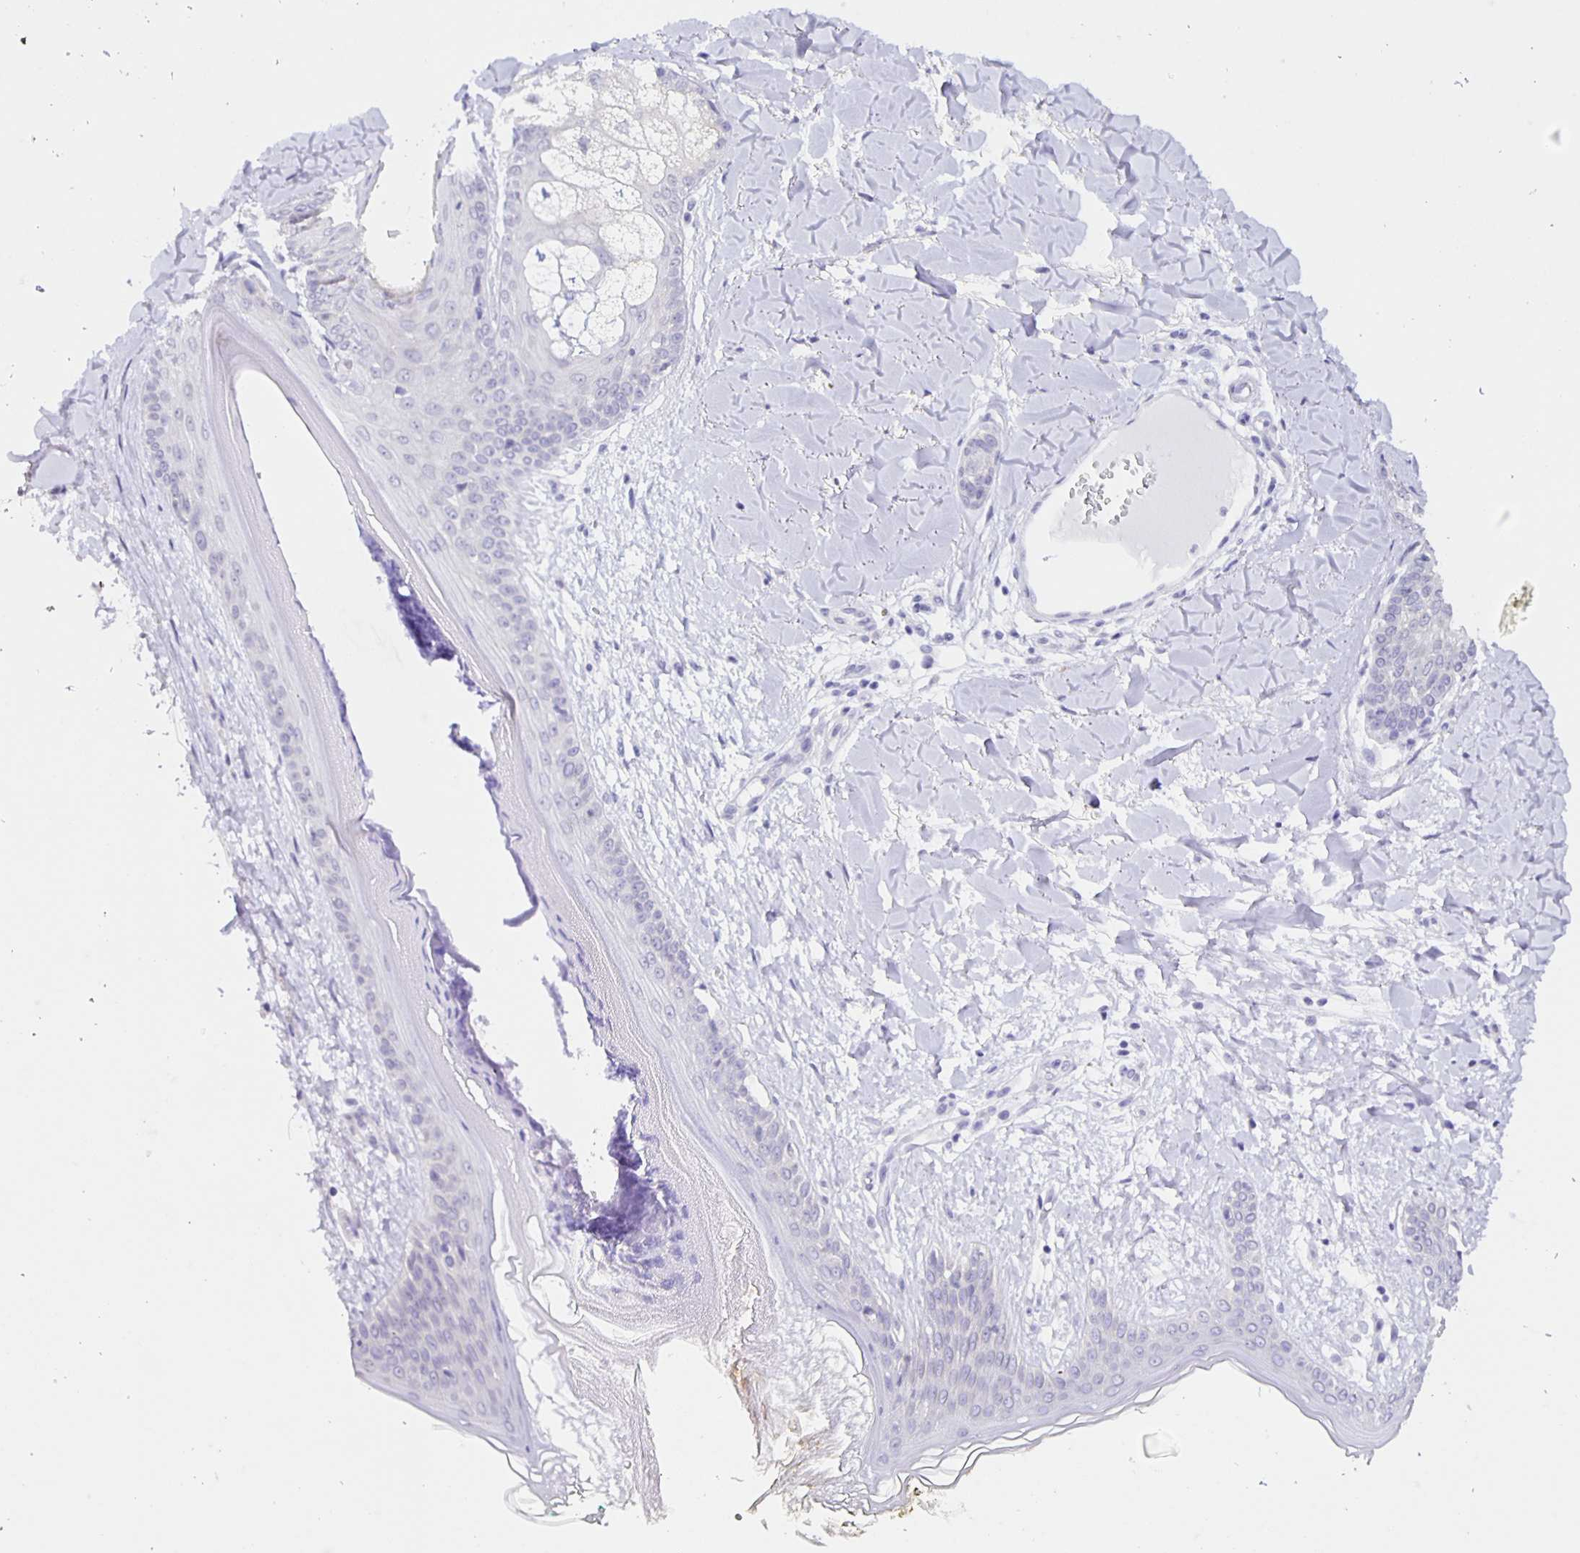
{"staining": {"intensity": "negative", "quantity": "none", "location": "none"}, "tissue": "skin", "cell_type": "Fibroblasts", "image_type": "normal", "snomed": [{"axis": "morphology", "description": "Normal tissue, NOS"}, {"axis": "topography", "description": "Skin"}], "caption": "DAB immunohistochemical staining of normal human skin displays no significant staining in fibroblasts.", "gene": "SLC12A3", "patient": {"sex": "female", "age": 34}}